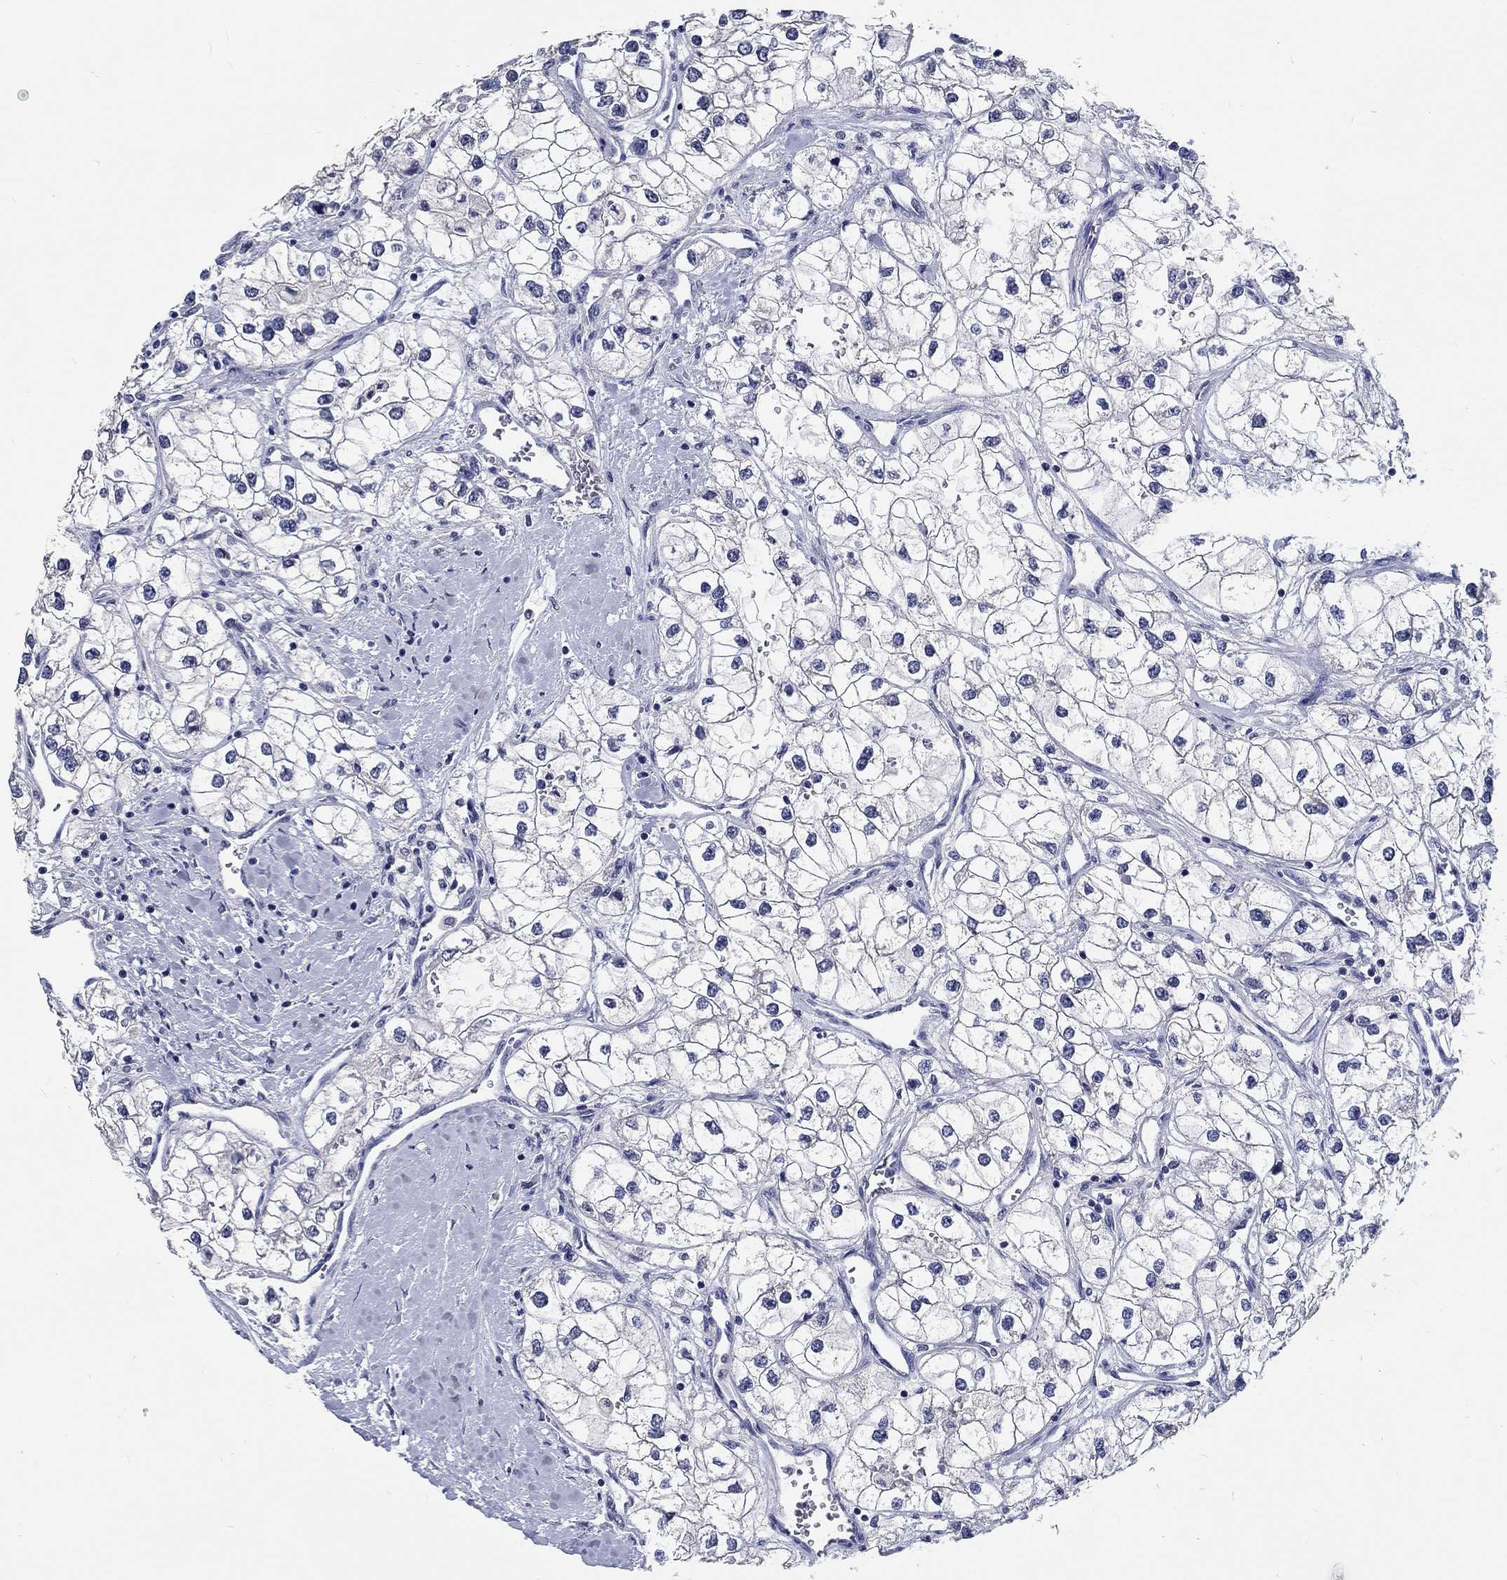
{"staining": {"intensity": "negative", "quantity": "none", "location": "none"}, "tissue": "renal cancer", "cell_type": "Tumor cells", "image_type": "cancer", "snomed": [{"axis": "morphology", "description": "Adenocarcinoma, NOS"}, {"axis": "topography", "description": "Kidney"}], "caption": "Renal cancer (adenocarcinoma) stained for a protein using immunohistochemistry demonstrates no positivity tumor cells.", "gene": "GRIN1", "patient": {"sex": "male", "age": 59}}